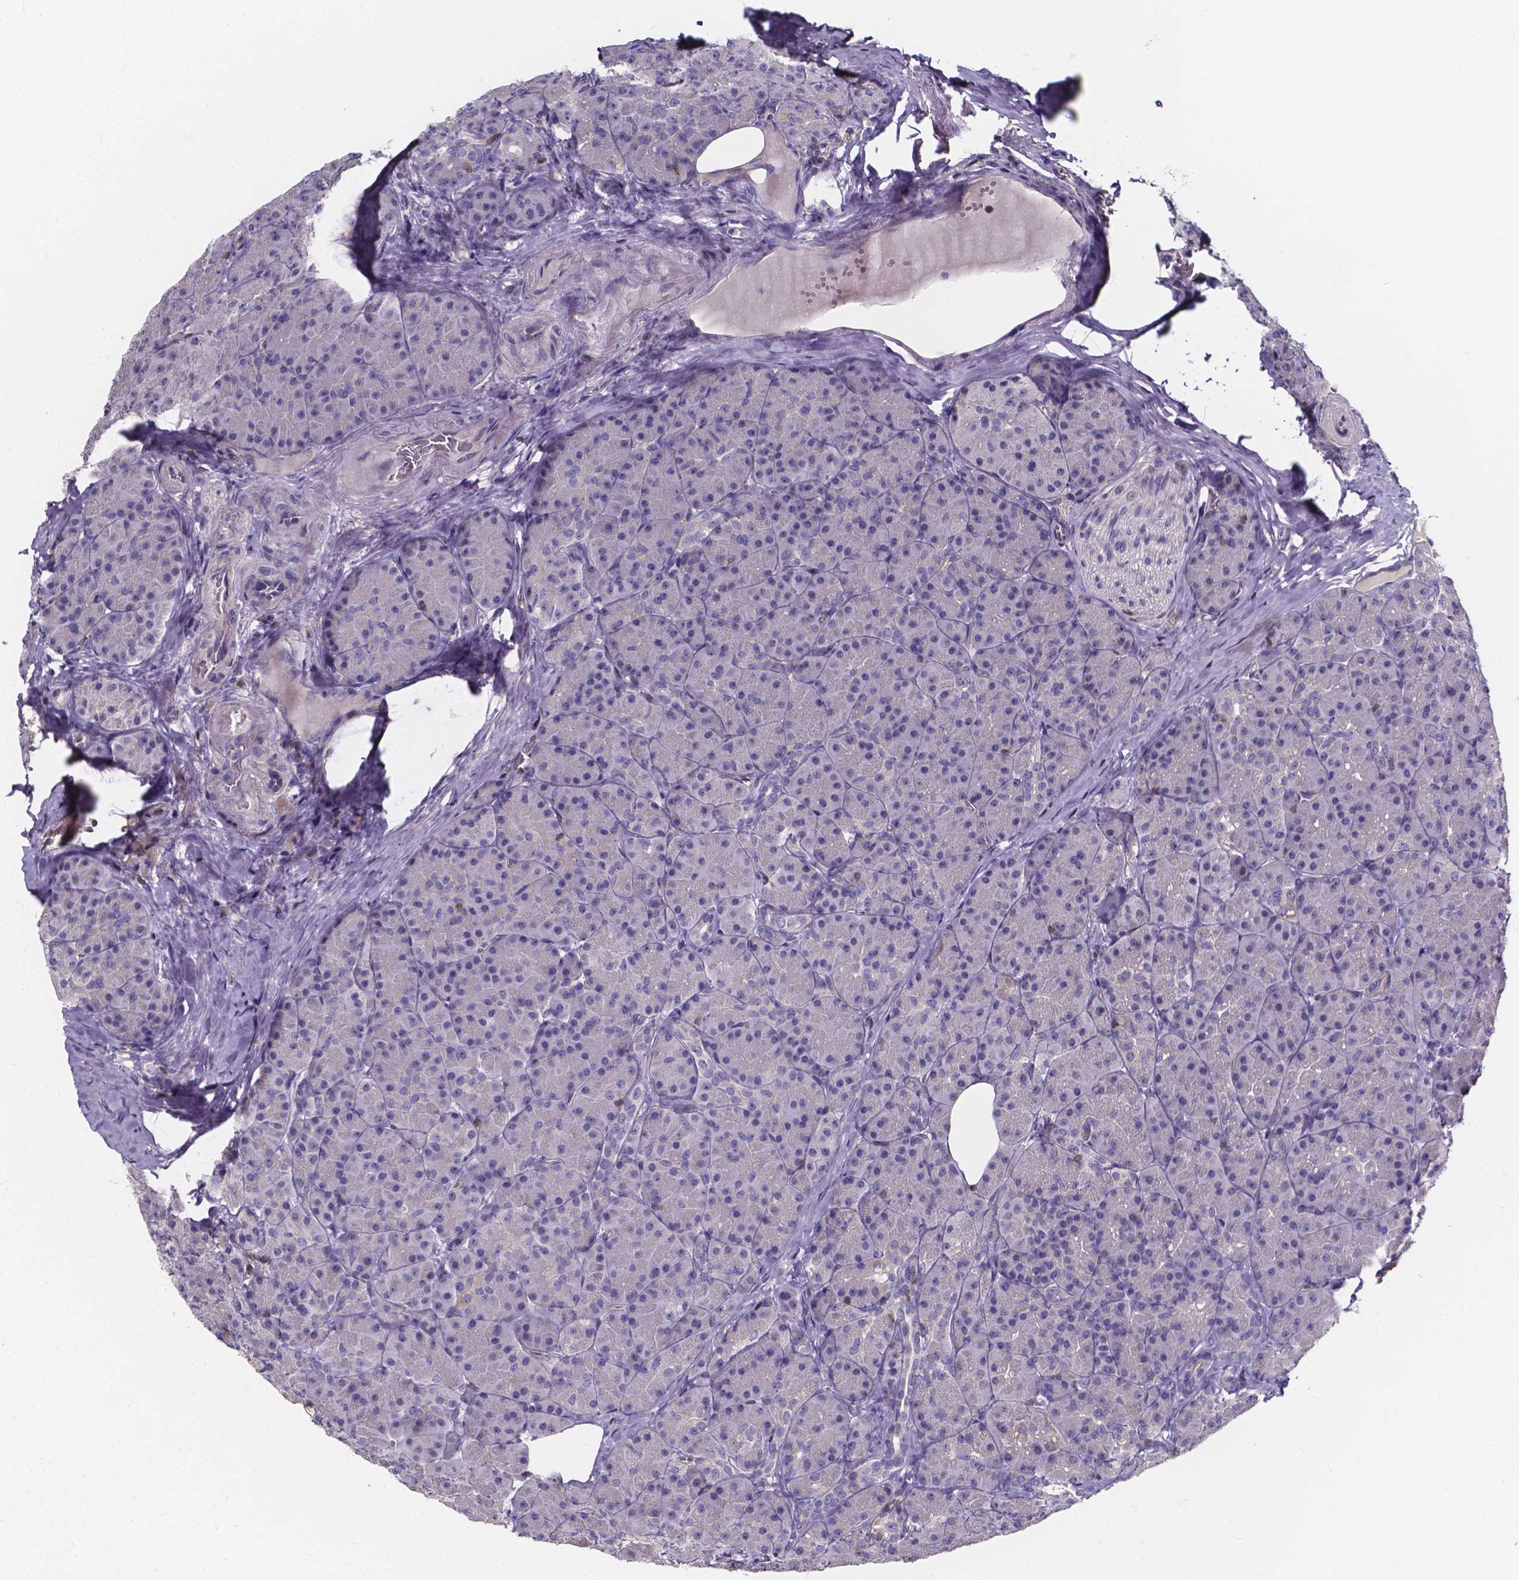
{"staining": {"intensity": "negative", "quantity": "none", "location": "none"}, "tissue": "pancreas", "cell_type": "Exocrine glandular cells", "image_type": "normal", "snomed": [{"axis": "morphology", "description": "Normal tissue, NOS"}, {"axis": "topography", "description": "Pancreas"}], "caption": "Immunohistochemistry (IHC) micrograph of normal pancreas: human pancreas stained with DAB reveals no significant protein positivity in exocrine glandular cells.", "gene": "THEMIS", "patient": {"sex": "male", "age": 57}}